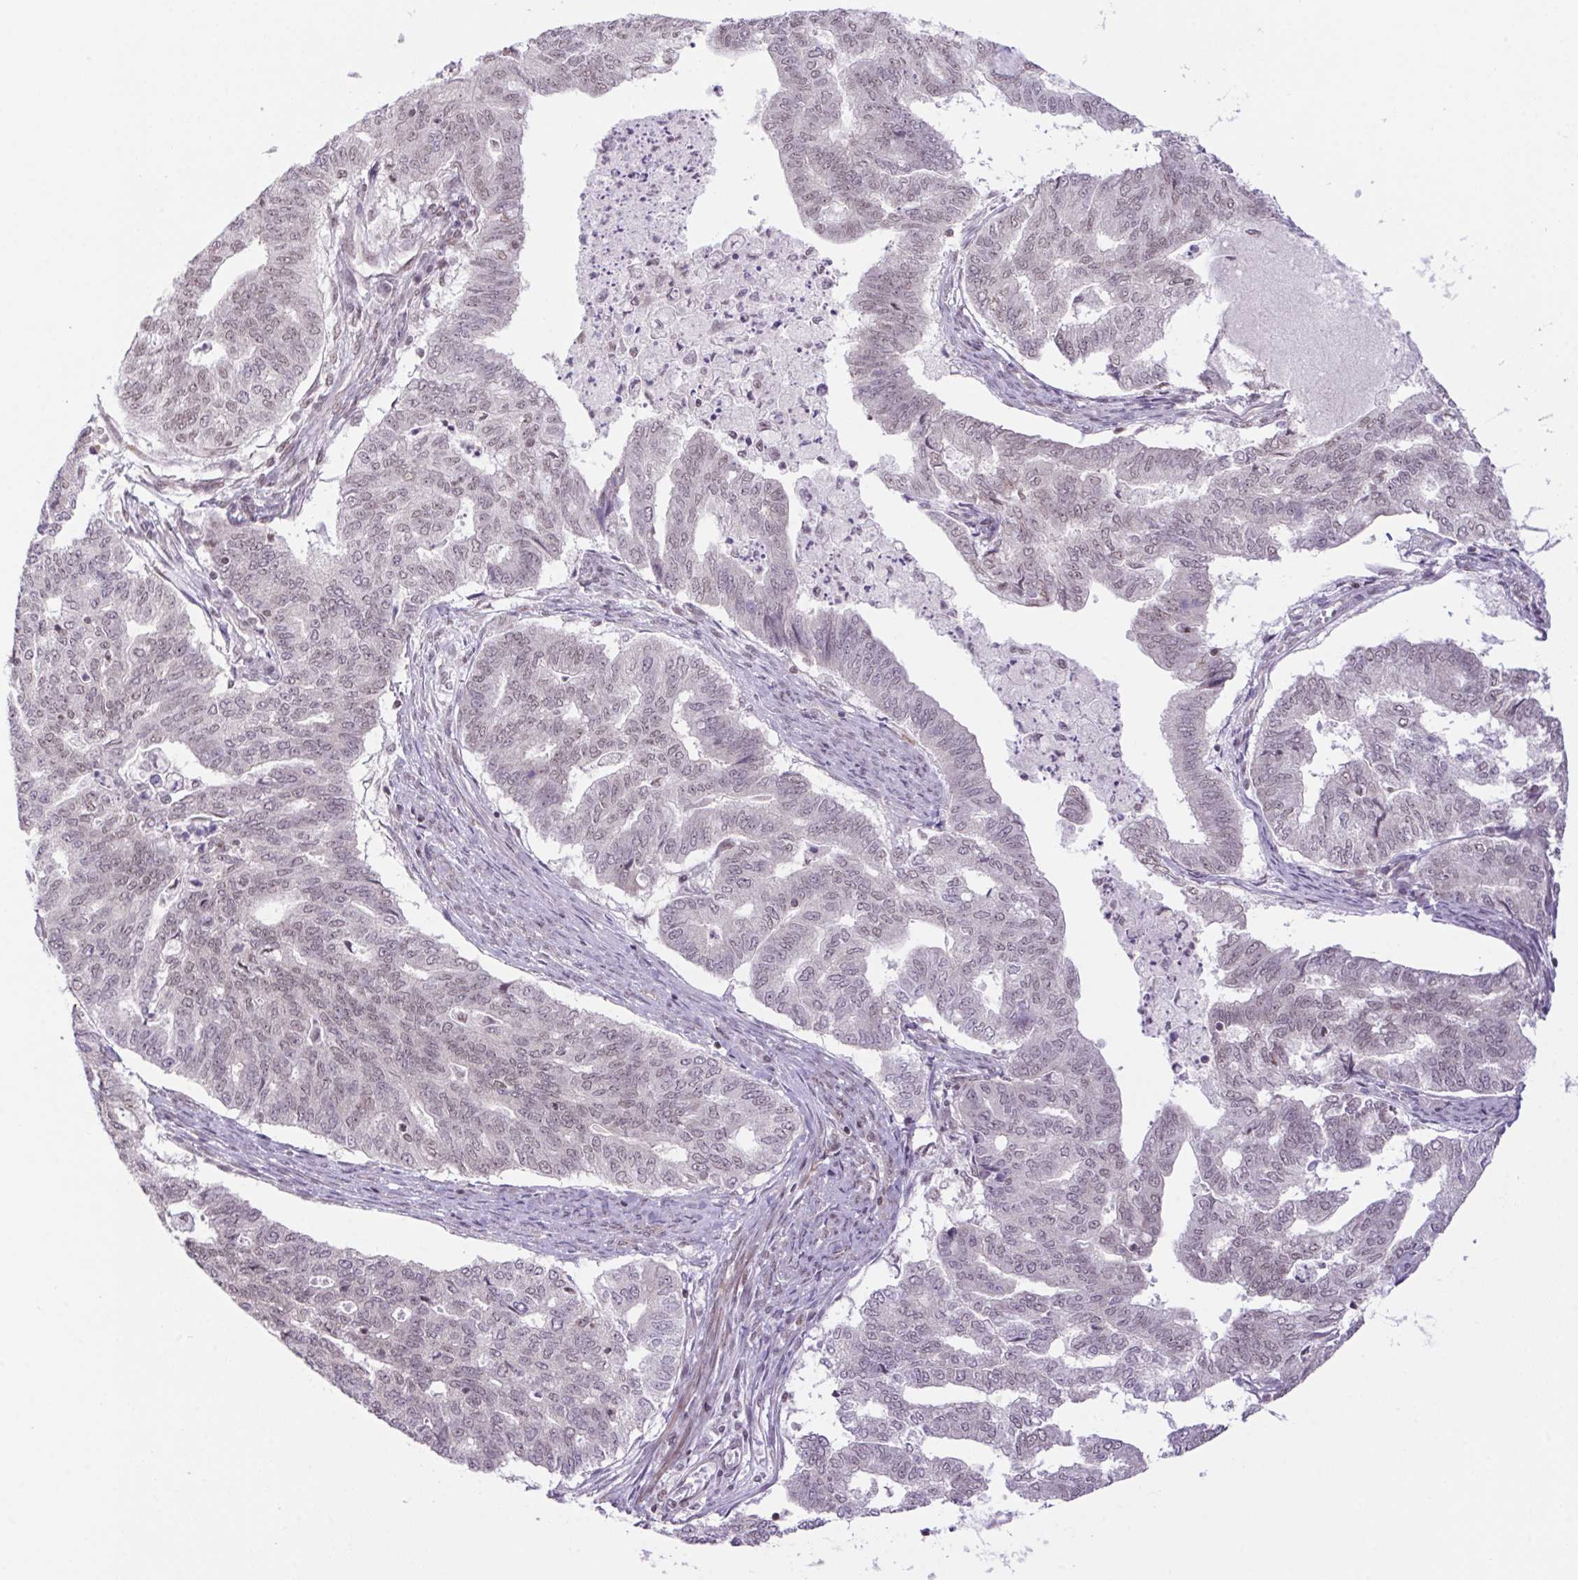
{"staining": {"intensity": "weak", "quantity": "<25%", "location": "nuclear"}, "tissue": "endometrial cancer", "cell_type": "Tumor cells", "image_type": "cancer", "snomed": [{"axis": "morphology", "description": "Adenocarcinoma, NOS"}, {"axis": "topography", "description": "Endometrium"}], "caption": "Photomicrograph shows no protein expression in tumor cells of adenocarcinoma (endometrial) tissue. Nuclei are stained in blue.", "gene": "DDX17", "patient": {"sex": "female", "age": 79}}